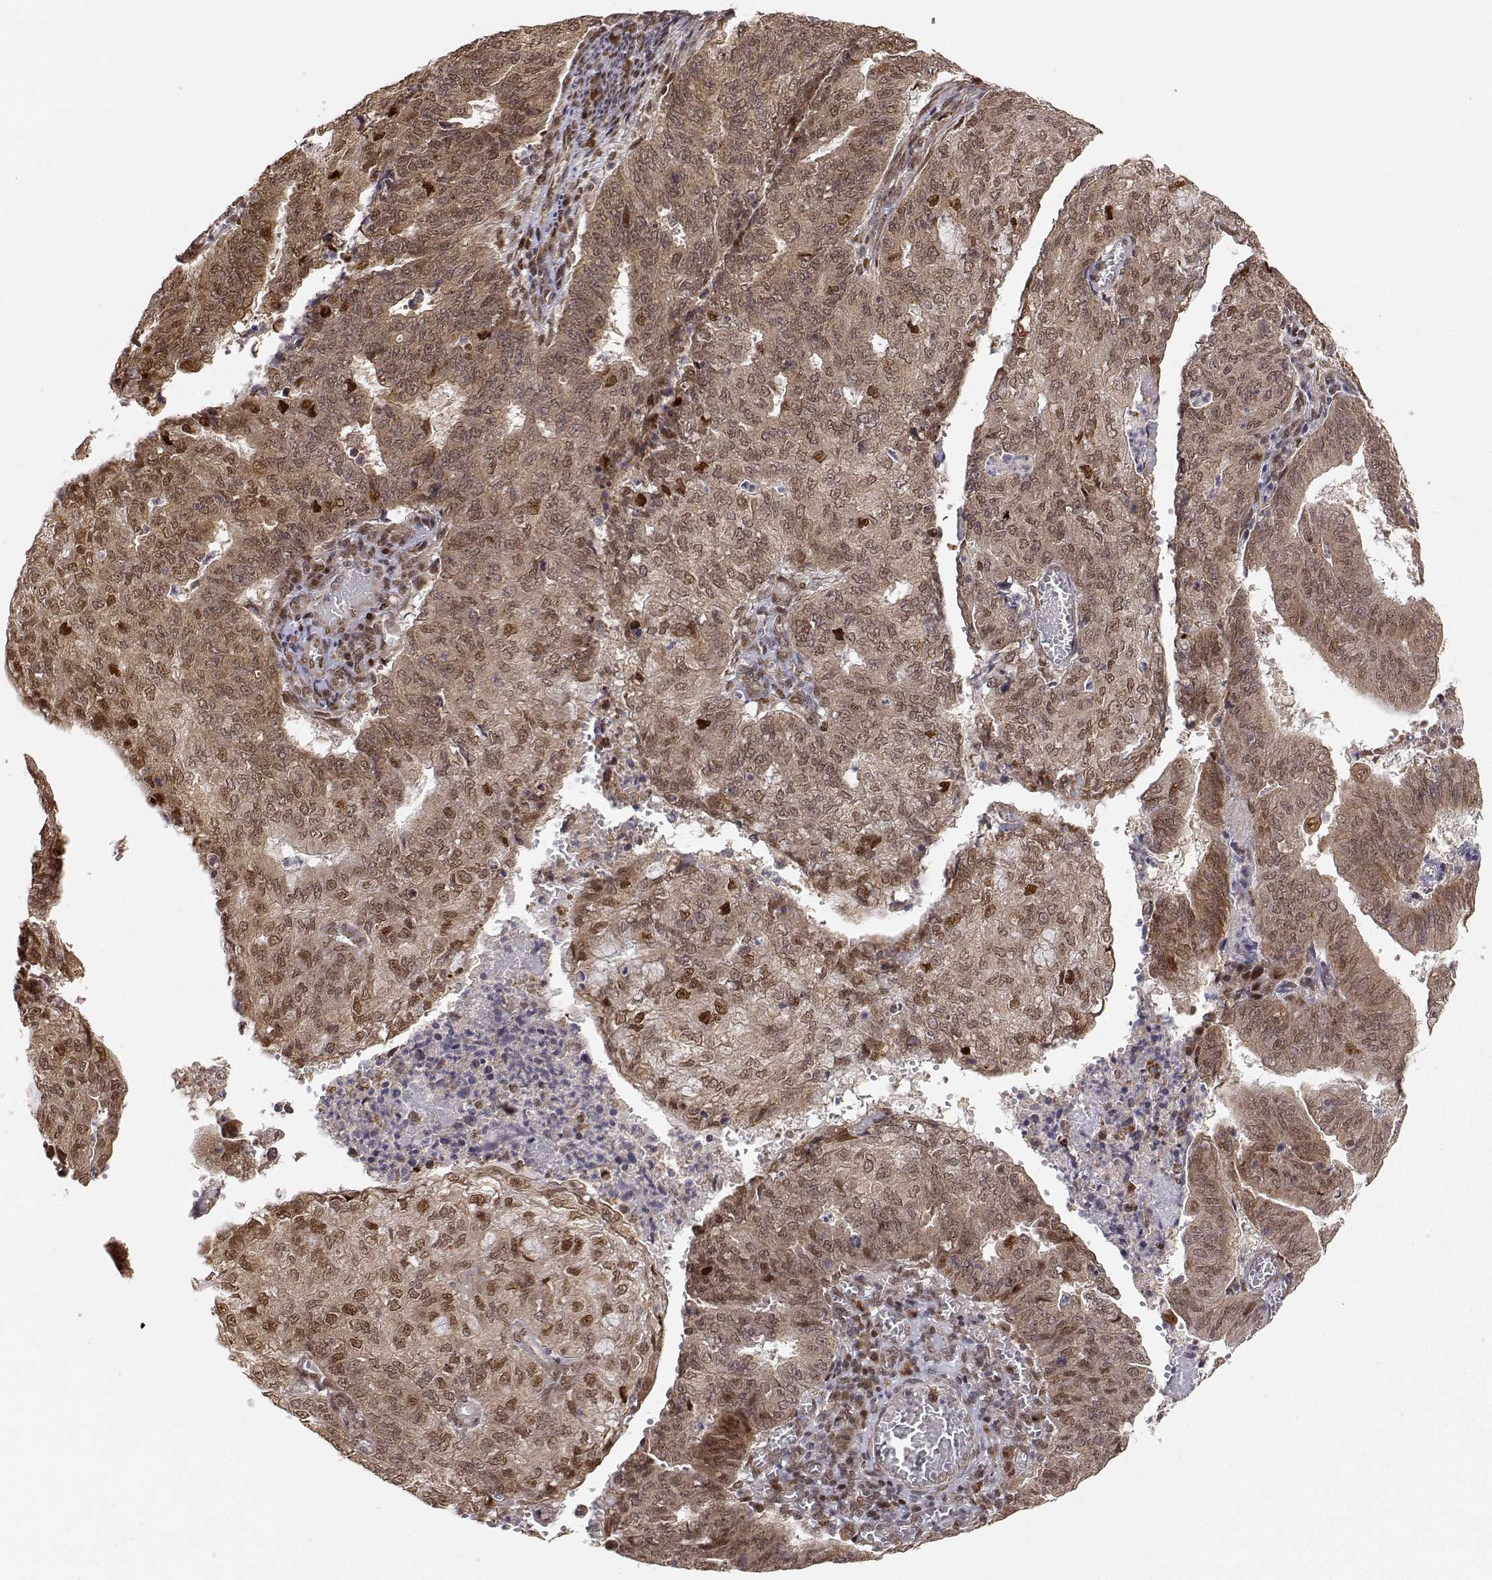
{"staining": {"intensity": "moderate", "quantity": "<25%", "location": "cytoplasmic/membranous,nuclear"}, "tissue": "endometrial cancer", "cell_type": "Tumor cells", "image_type": "cancer", "snomed": [{"axis": "morphology", "description": "Adenocarcinoma, NOS"}, {"axis": "topography", "description": "Endometrium"}], "caption": "Immunohistochemistry photomicrograph of endometrial adenocarcinoma stained for a protein (brown), which shows low levels of moderate cytoplasmic/membranous and nuclear expression in approximately <25% of tumor cells.", "gene": "BRCA1", "patient": {"sex": "female", "age": 82}}